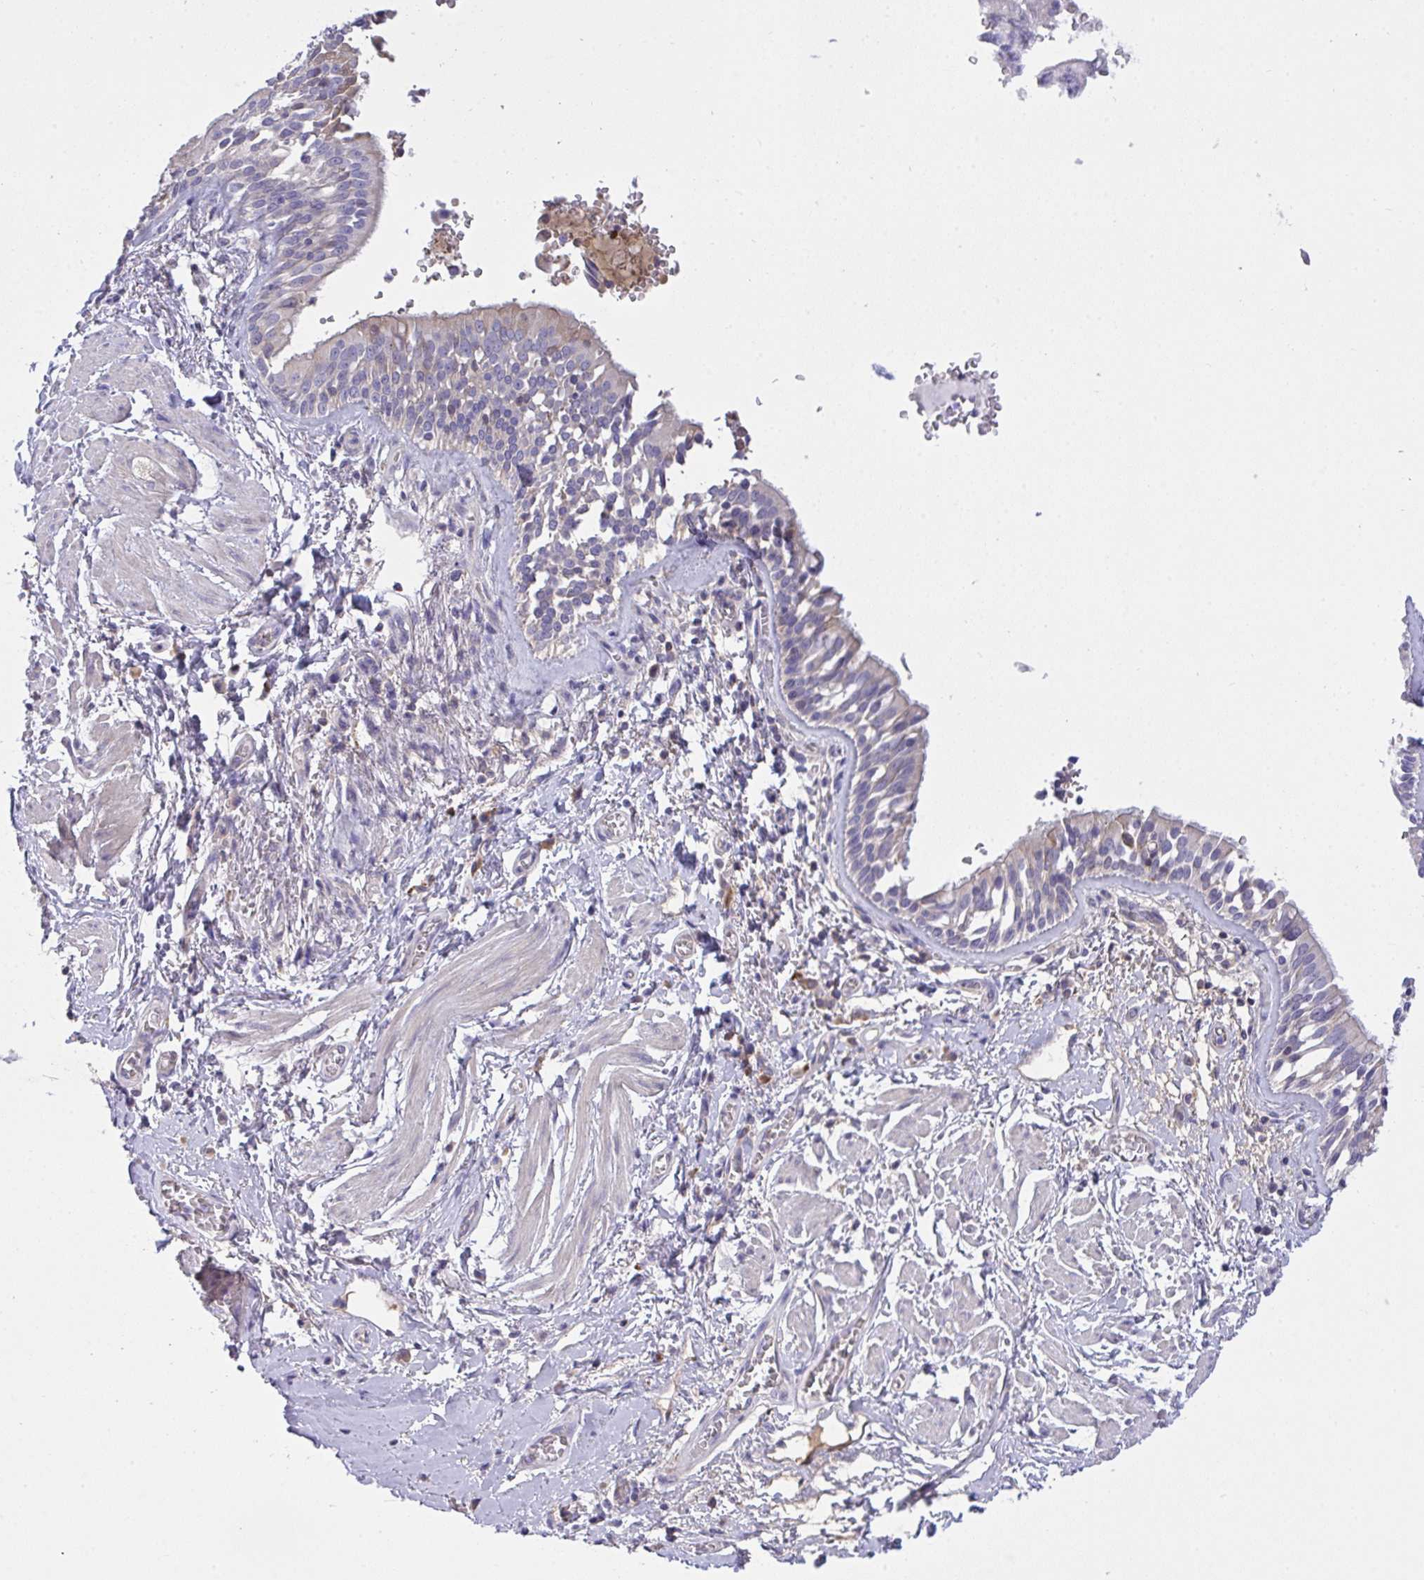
{"staining": {"intensity": "negative", "quantity": "none", "location": "none"}, "tissue": "adipose tissue", "cell_type": "Adipocytes", "image_type": "normal", "snomed": [{"axis": "morphology", "description": "Normal tissue, NOS"}, {"axis": "morphology", "description": "Degeneration, NOS"}, {"axis": "topography", "description": "Cartilage tissue"}, {"axis": "topography", "description": "Lung"}], "caption": "Benign adipose tissue was stained to show a protein in brown. There is no significant staining in adipocytes. (DAB (3,3'-diaminobenzidine) IHC, high magnification).", "gene": "ZNF581", "patient": {"sex": "female", "age": 61}}